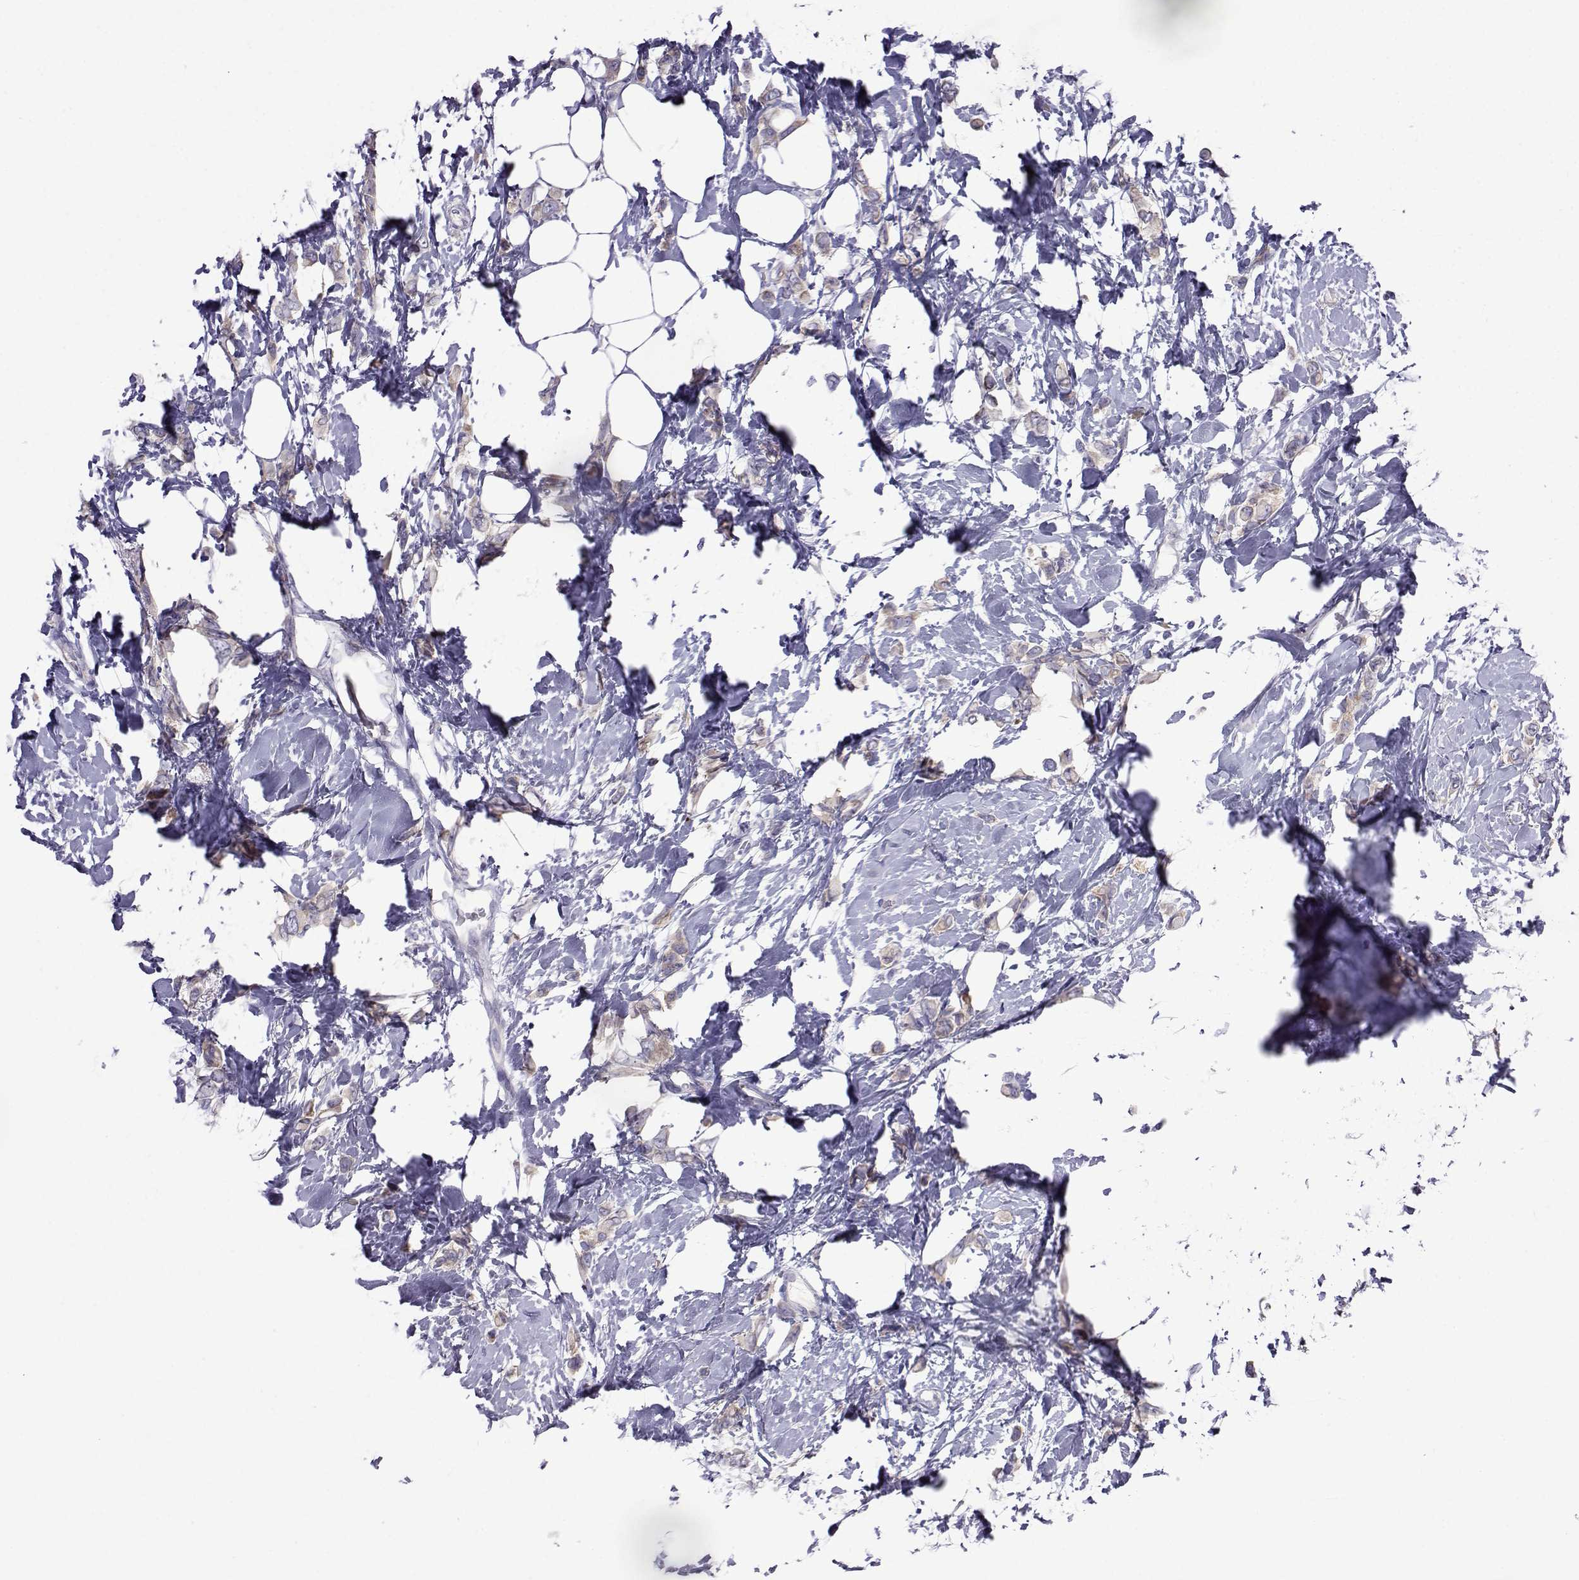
{"staining": {"intensity": "weak", "quantity": "25%-75%", "location": "cytoplasmic/membranous"}, "tissue": "breast cancer", "cell_type": "Tumor cells", "image_type": "cancer", "snomed": [{"axis": "morphology", "description": "Lobular carcinoma"}, {"axis": "topography", "description": "Breast"}], "caption": "The histopathology image shows immunohistochemical staining of breast cancer. There is weak cytoplasmic/membranous staining is present in approximately 25%-75% of tumor cells.", "gene": "COL22A1", "patient": {"sex": "female", "age": 66}}